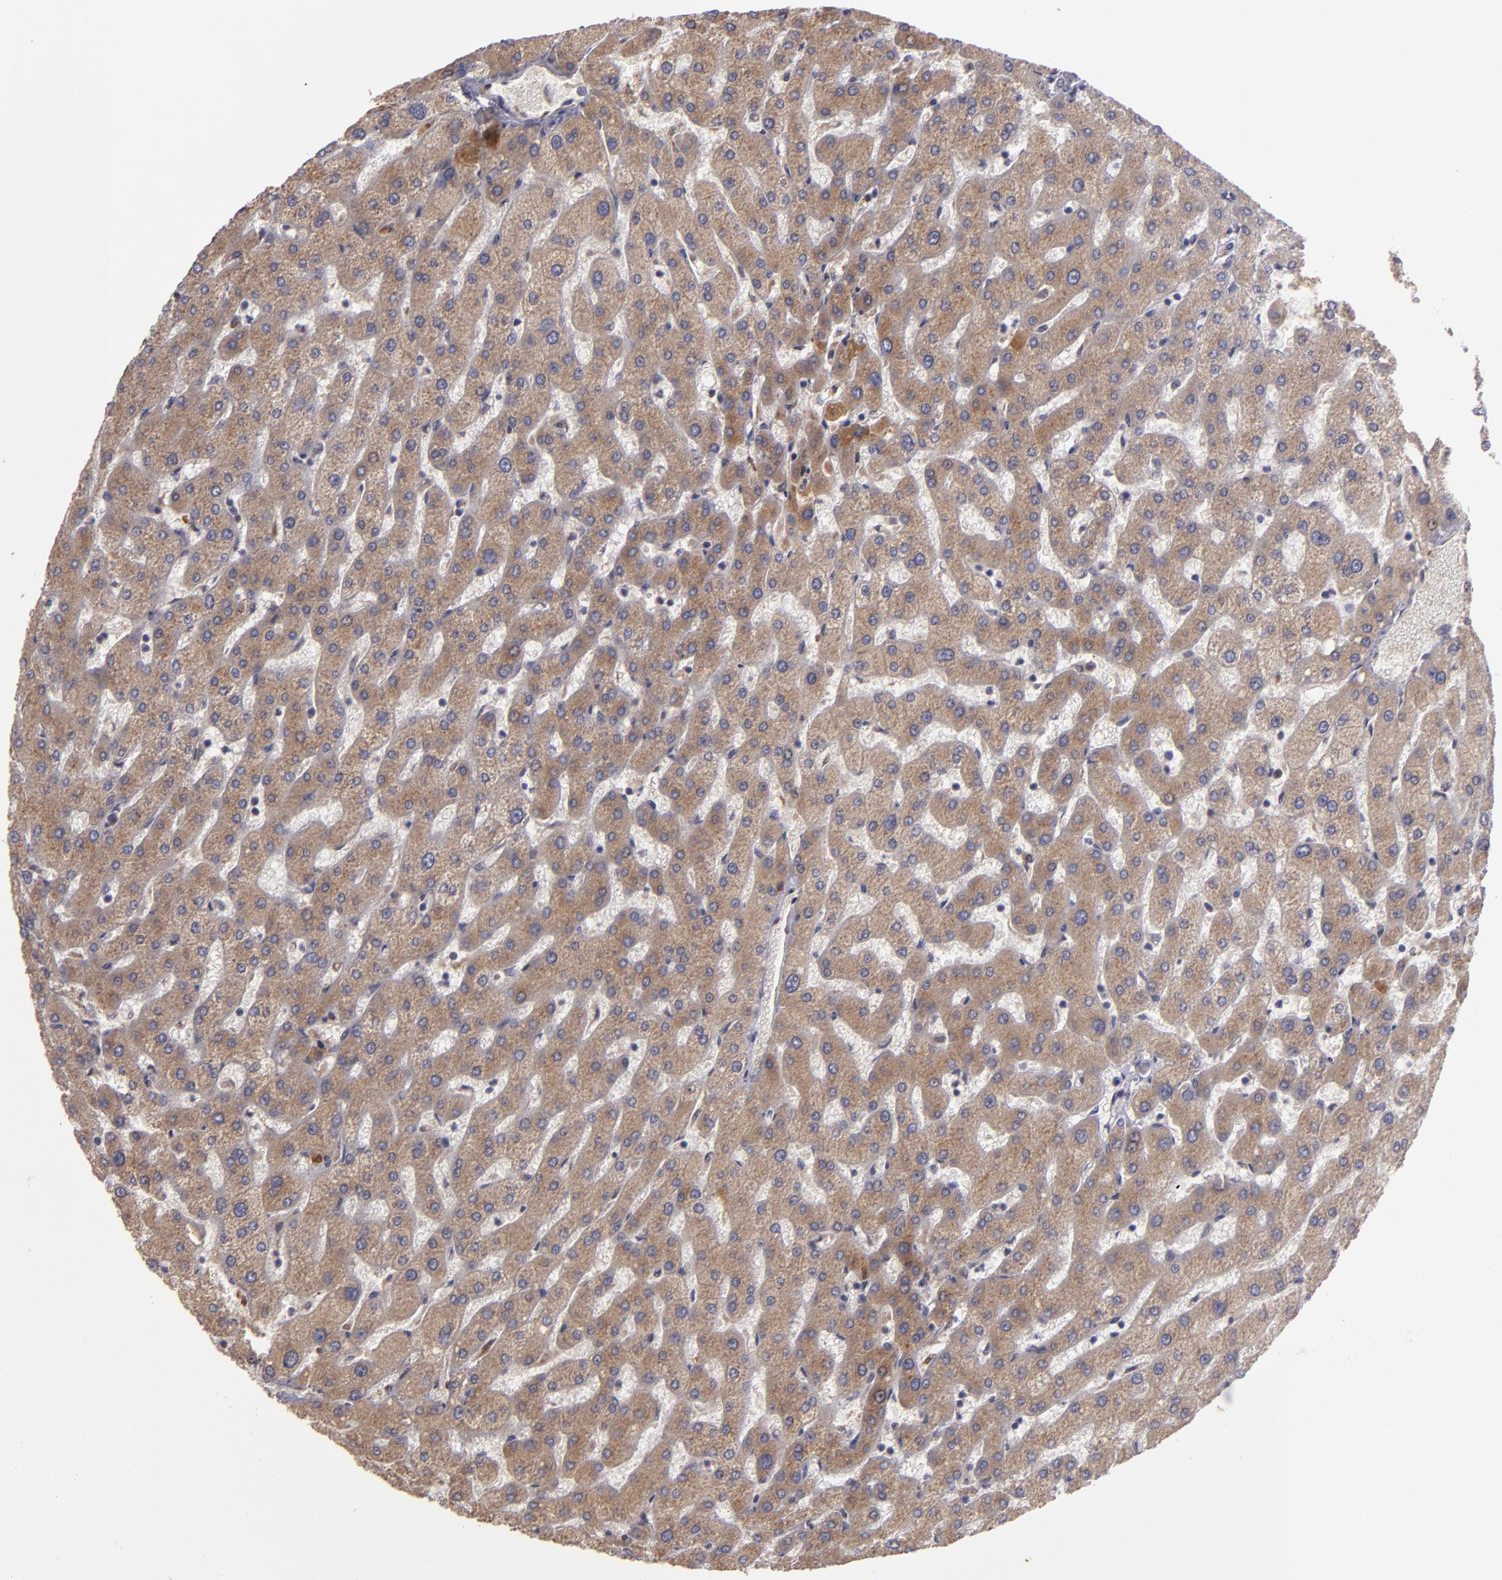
{"staining": {"intensity": "moderate", "quantity": ">75%", "location": "cytoplasmic/membranous"}, "tissue": "liver", "cell_type": "Hepatocytes", "image_type": "normal", "snomed": [{"axis": "morphology", "description": "Normal tissue, NOS"}, {"axis": "topography", "description": "Liver"}], "caption": "Immunohistochemistry staining of benign liver, which exhibits medium levels of moderate cytoplasmic/membranous positivity in approximately >75% of hepatocytes indicating moderate cytoplasmic/membranous protein expression. The staining was performed using DAB (brown) for protein detection and nuclei were counterstained in hematoxylin (blue).", "gene": "CFB", "patient": {"sex": "male", "age": 67}}